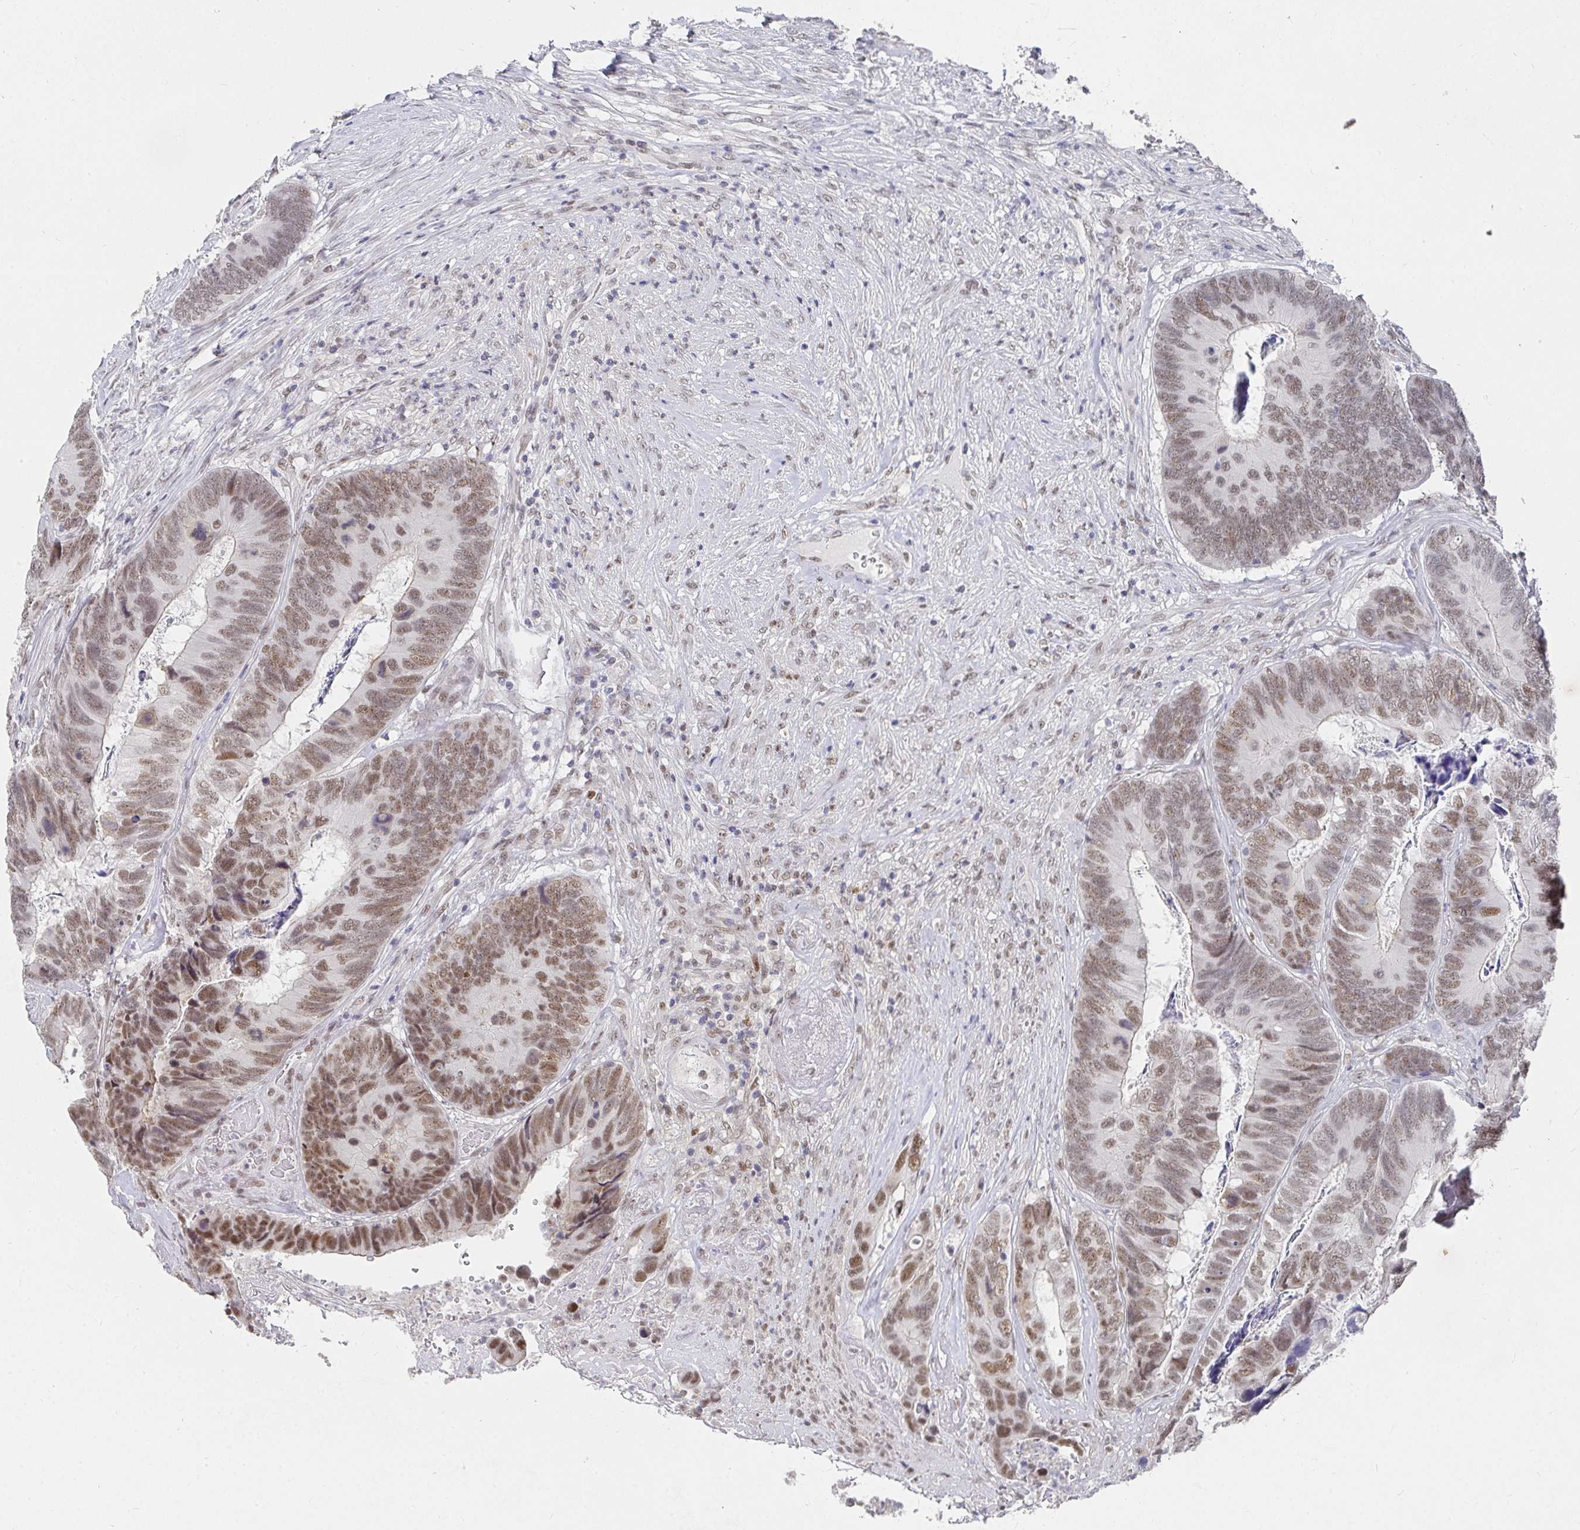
{"staining": {"intensity": "moderate", "quantity": ">75%", "location": "nuclear"}, "tissue": "colorectal cancer", "cell_type": "Tumor cells", "image_type": "cancer", "snomed": [{"axis": "morphology", "description": "Adenocarcinoma, NOS"}, {"axis": "topography", "description": "Colon"}], "caption": "Human adenocarcinoma (colorectal) stained with a brown dye demonstrates moderate nuclear positive staining in about >75% of tumor cells.", "gene": "RCOR1", "patient": {"sex": "female", "age": 67}}